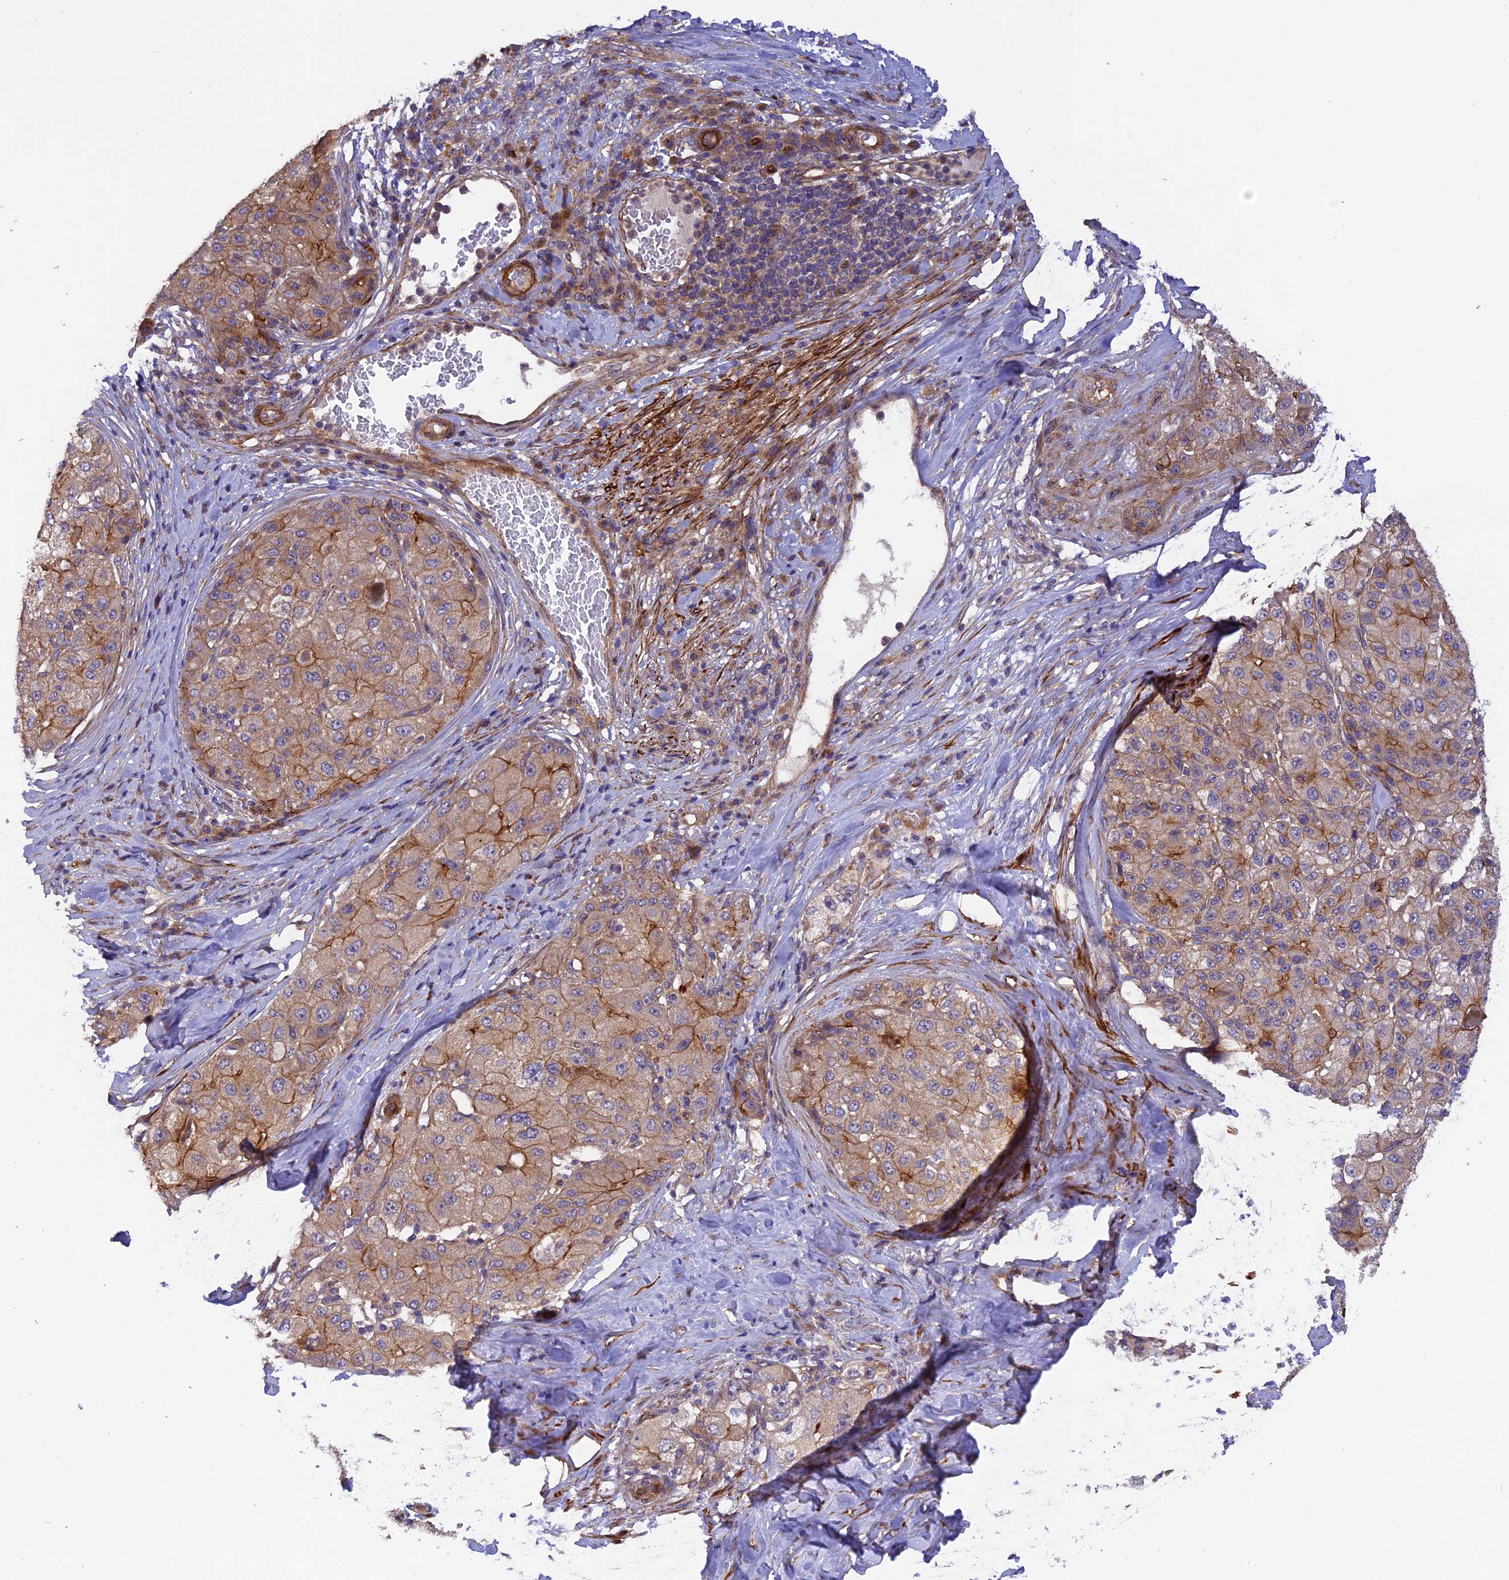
{"staining": {"intensity": "moderate", "quantity": ">75%", "location": "cytoplasmic/membranous"}, "tissue": "liver cancer", "cell_type": "Tumor cells", "image_type": "cancer", "snomed": [{"axis": "morphology", "description": "Carcinoma, Hepatocellular, NOS"}, {"axis": "topography", "description": "Liver"}], "caption": "Tumor cells exhibit medium levels of moderate cytoplasmic/membranous expression in approximately >75% of cells in human hepatocellular carcinoma (liver). Nuclei are stained in blue.", "gene": "ADAMTS15", "patient": {"sex": "male", "age": 80}}